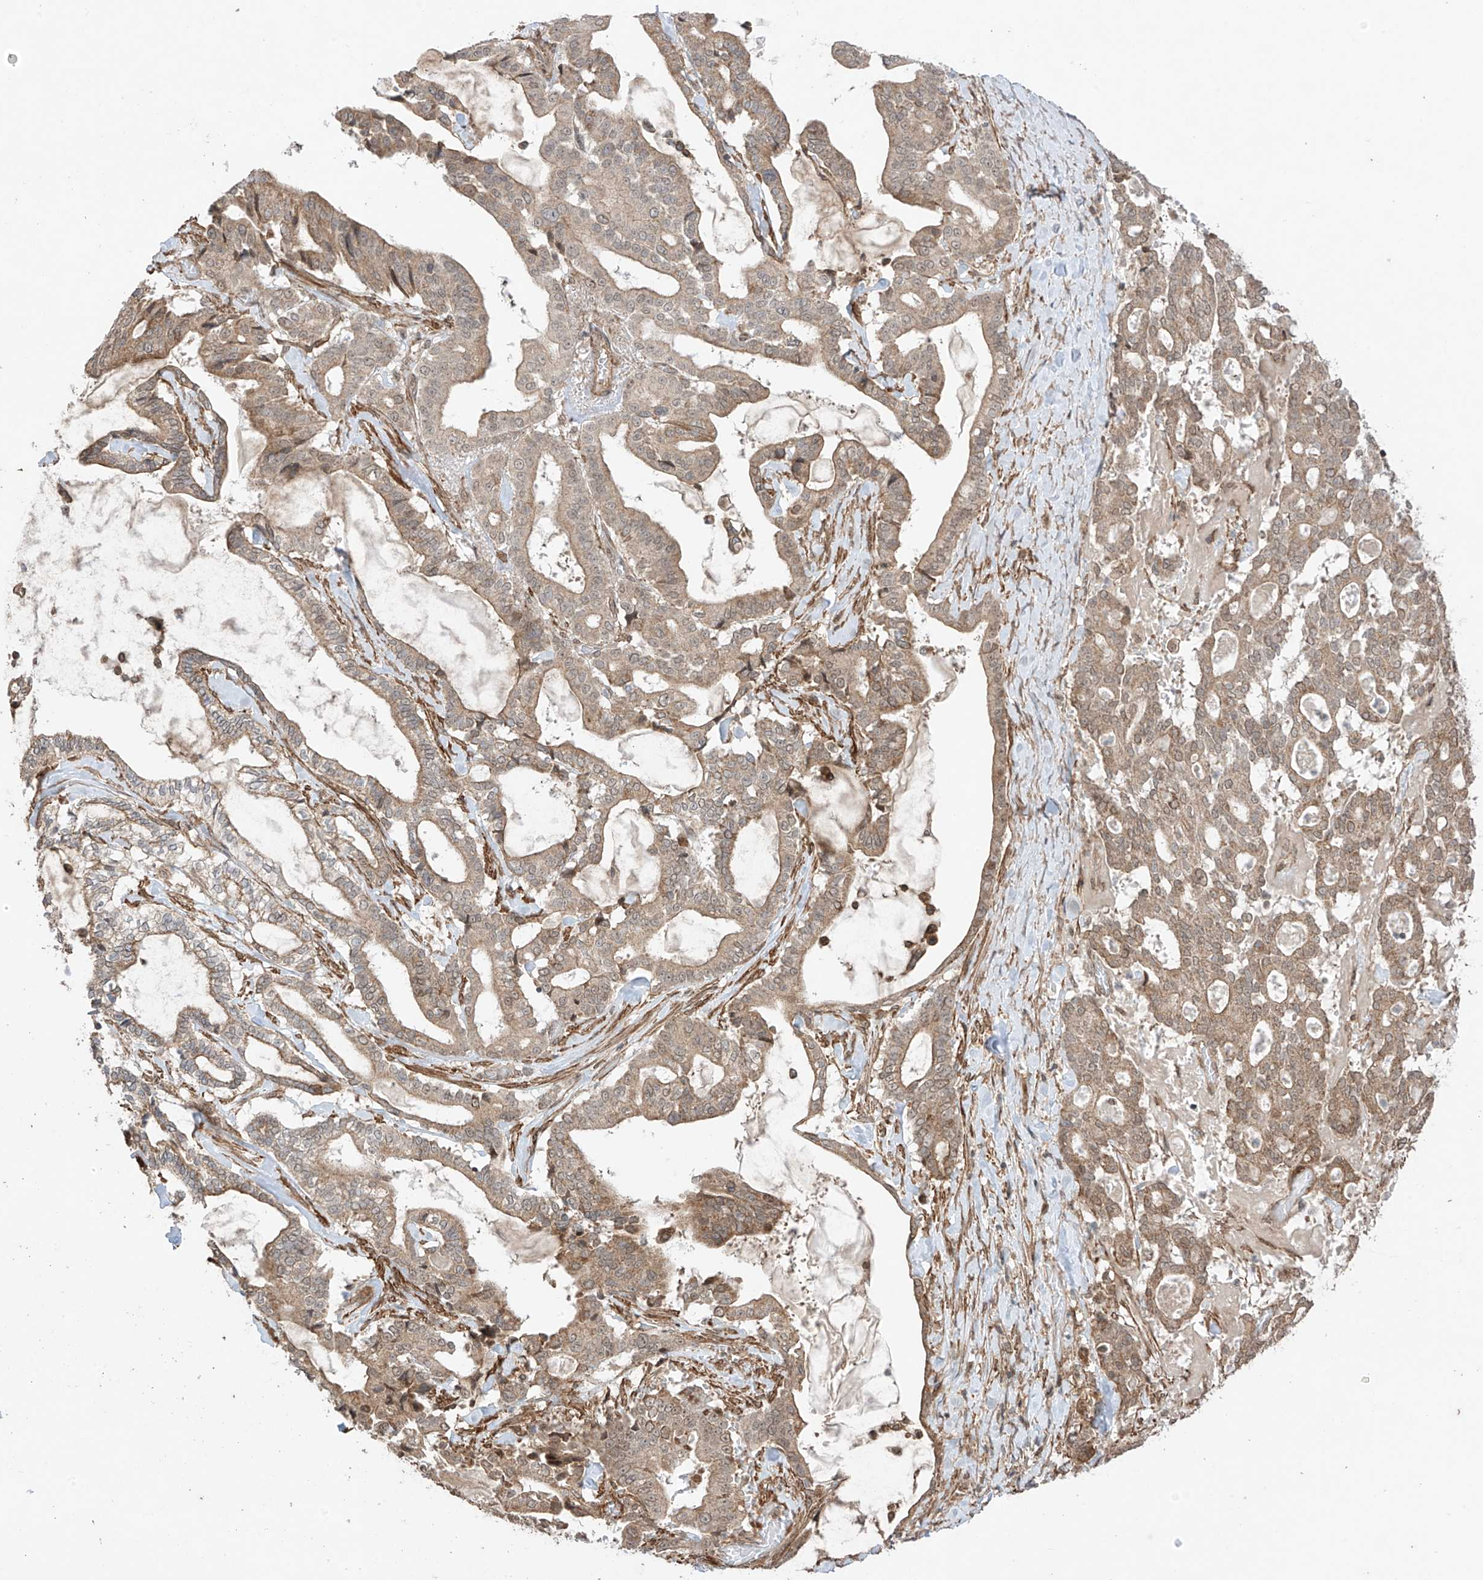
{"staining": {"intensity": "moderate", "quantity": ">75%", "location": "cytoplasmic/membranous"}, "tissue": "pancreatic cancer", "cell_type": "Tumor cells", "image_type": "cancer", "snomed": [{"axis": "morphology", "description": "Adenocarcinoma, NOS"}, {"axis": "topography", "description": "Pancreas"}], "caption": "Adenocarcinoma (pancreatic) stained with IHC exhibits moderate cytoplasmic/membranous expression in approximately >75% of tumor cells.", "gene": "ABCD1", "patient": {"sex": "male", "age": 63}}